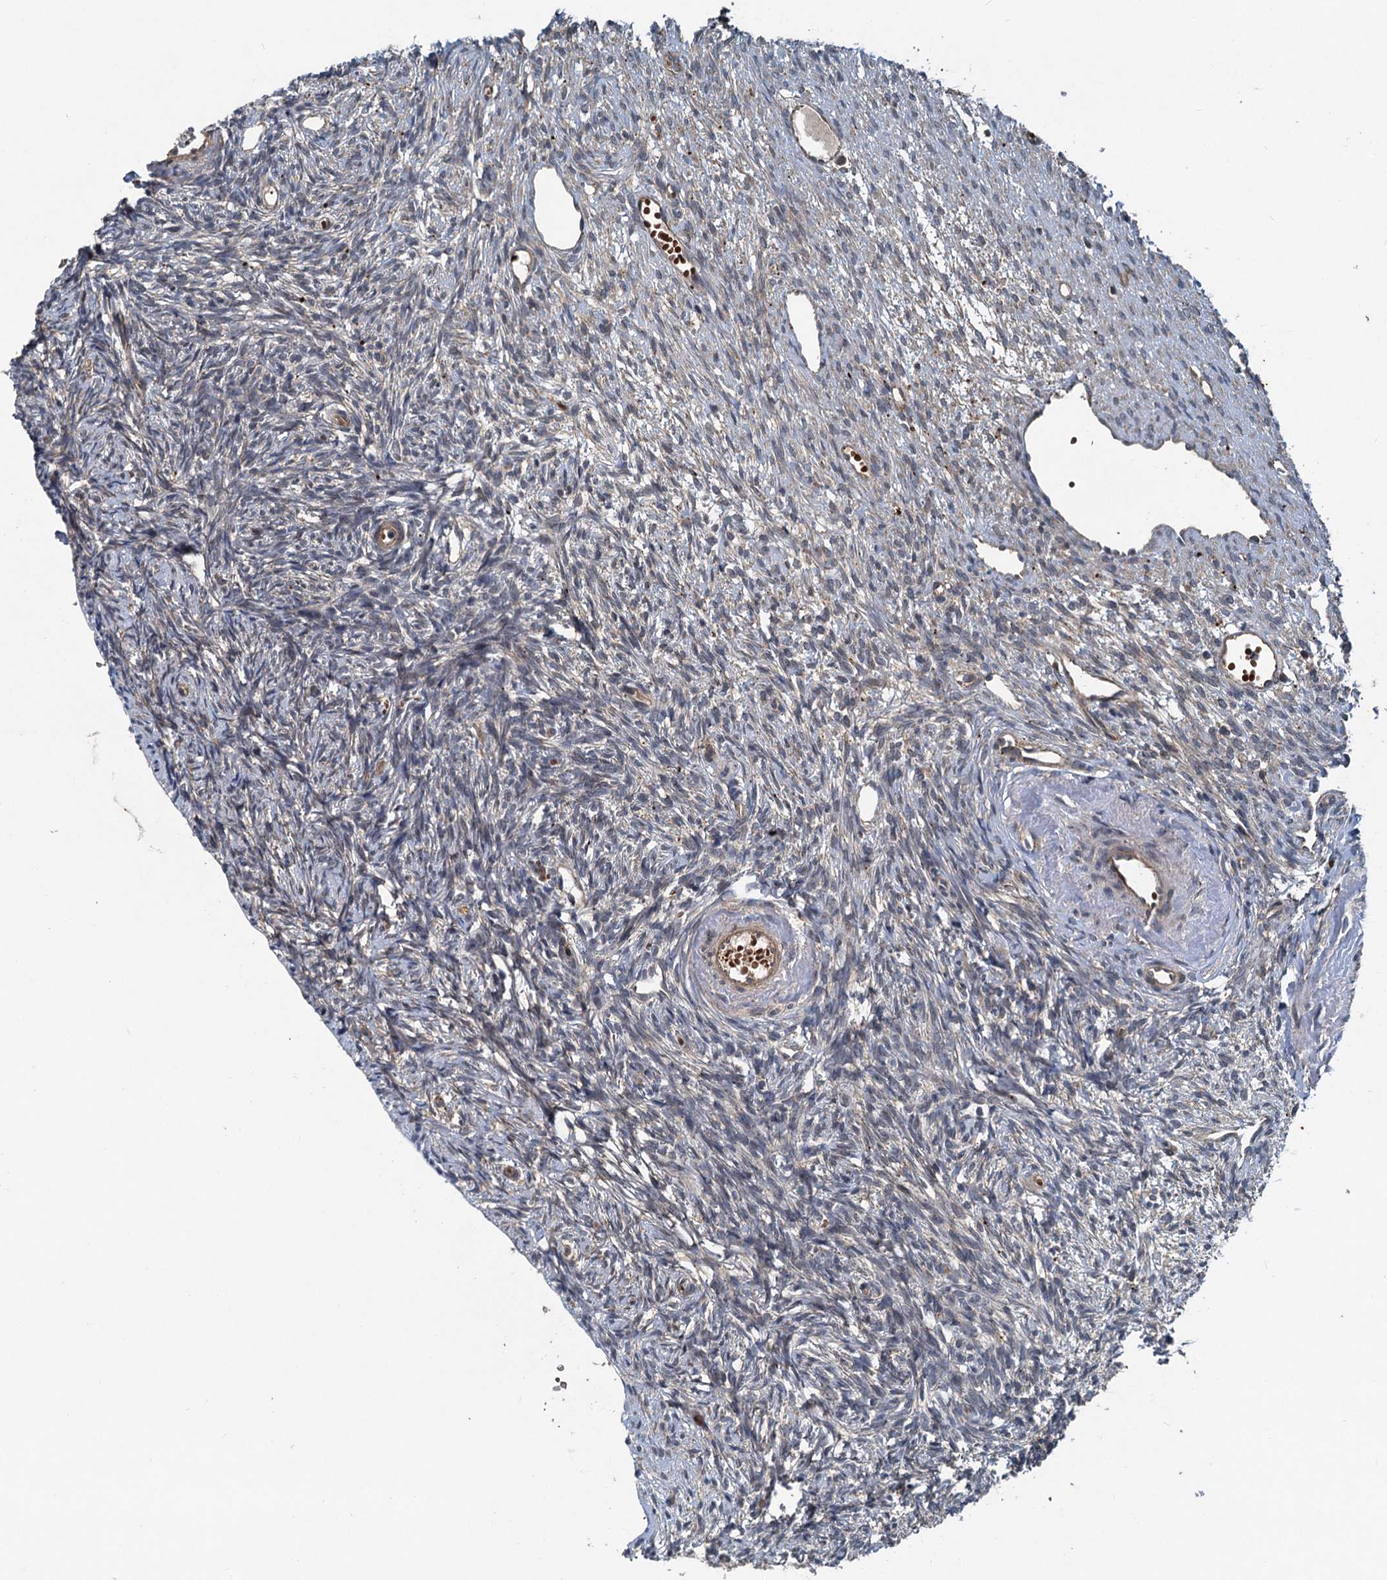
{"staining": {"intensity": "negative", "quantity": "none", "location": "none"}, "tissue": "ovary", "cell_type": "Ovarian stroma cells", "image_type": "normal", "snomed": [{"axis": "morphology", "description": "Normal tissue, NOS"}, {"axis": "topography", "description": "Ovary"}], "caption": "Immunohistochemistry image of normal ovary: human ovary stained with DAB exhibits no significant protein positivity in ovarian stroma cells.", "gene": "N4BP2L2", "patient": {"sex": "female", "age": 51}}